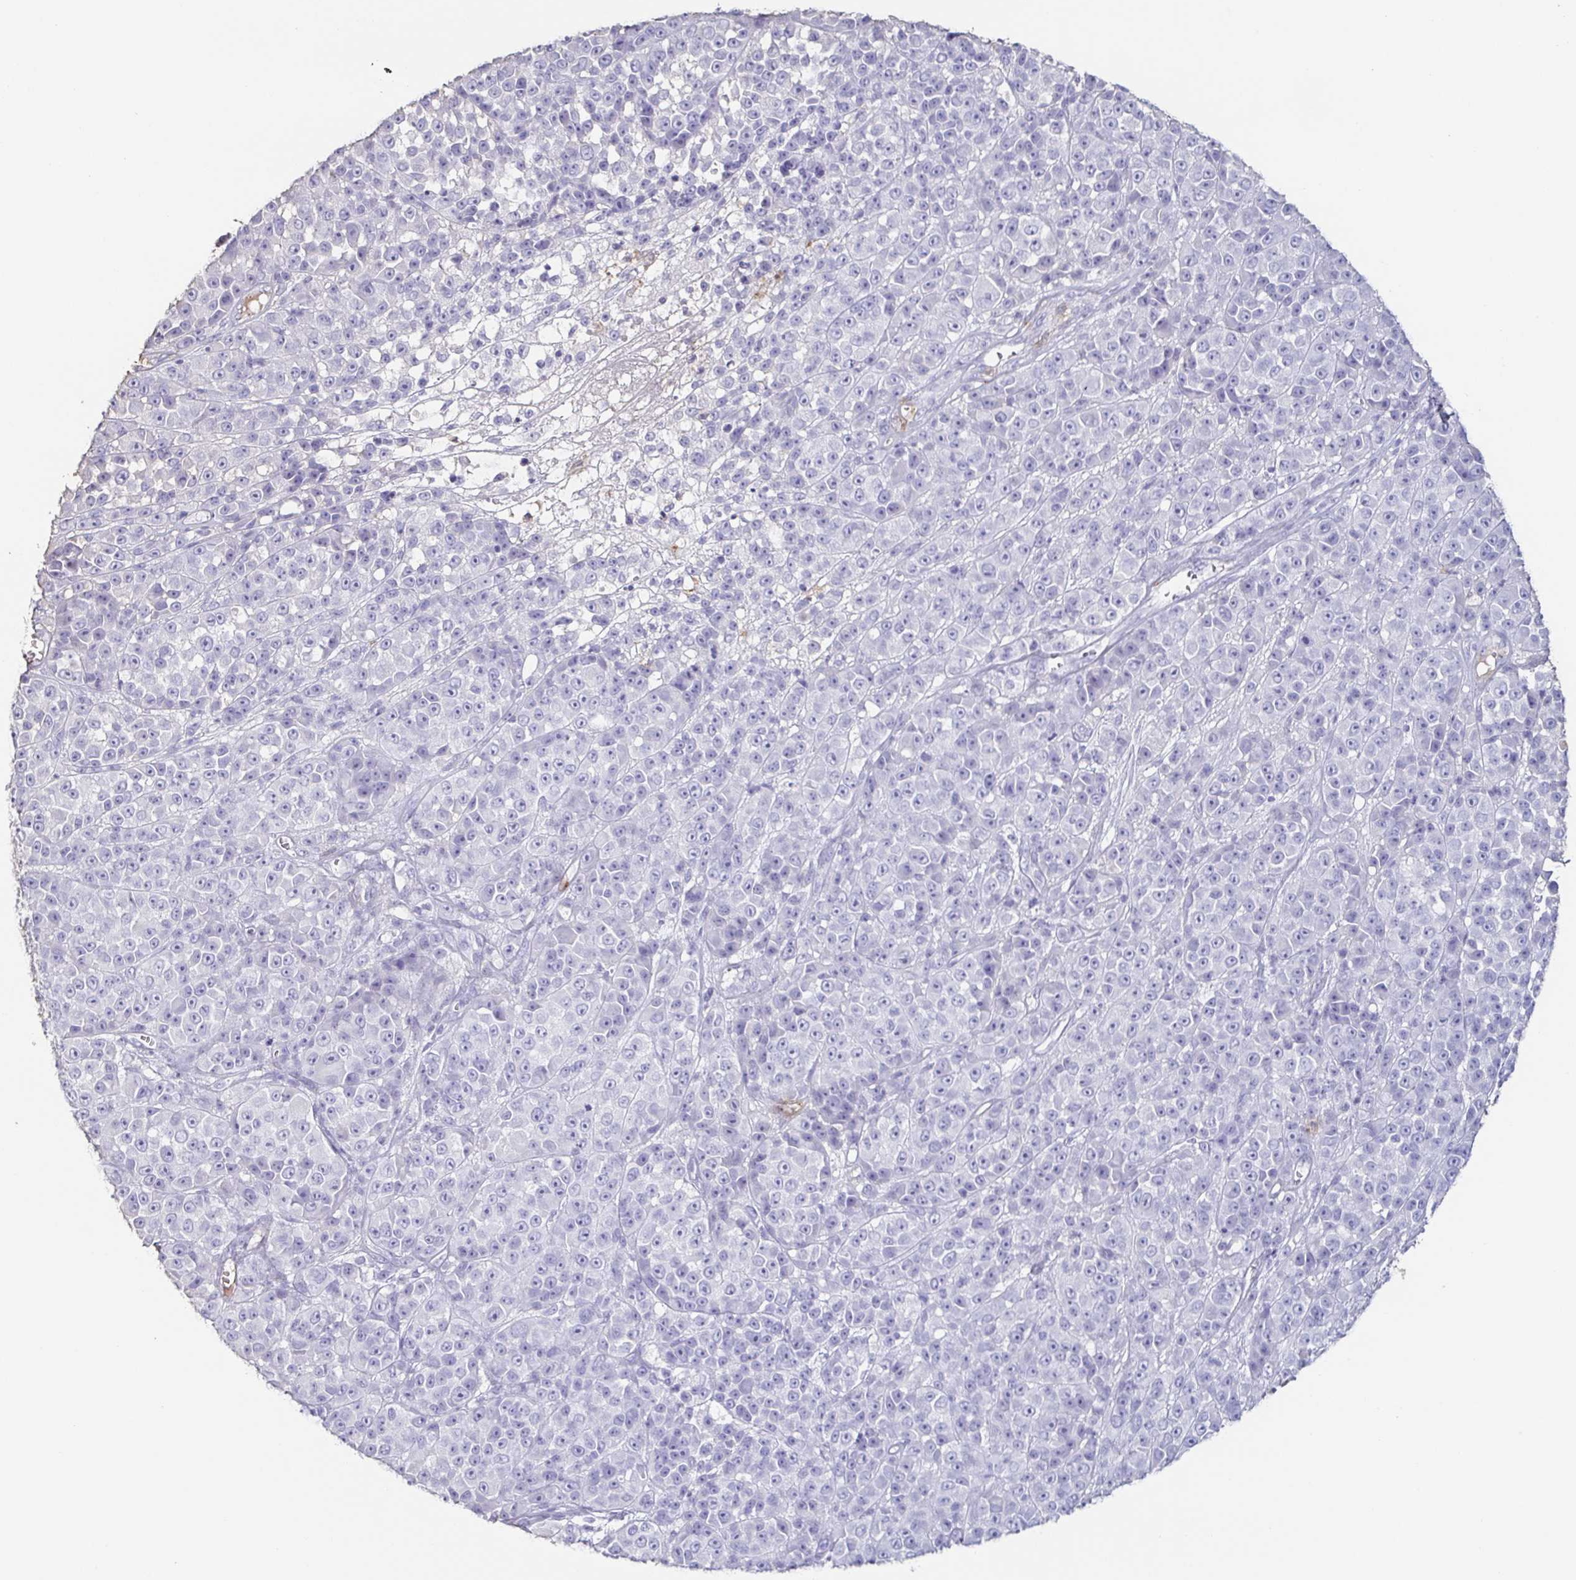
{"staining": {"intensity": "negative", "quantity": "none", "location": "none"}, "tissue": "melanoma", "cell_type": "Tumor cells", "image_type": "cancer", "snomed": [{"axis": "morphology", "description": "Malignant melanoma, NOS"}, {"axis": "topography", "description": "Skin"}, {"axis": "topography", "description": "Skin of back"}], "caption": "This is an immunohistochemistry (IHC) photomicrograph of human malignant melanoma. There is no expression in tumor cells.", "gene": "BPIFA2", "patient": {"sex": "male", "age": 91}}